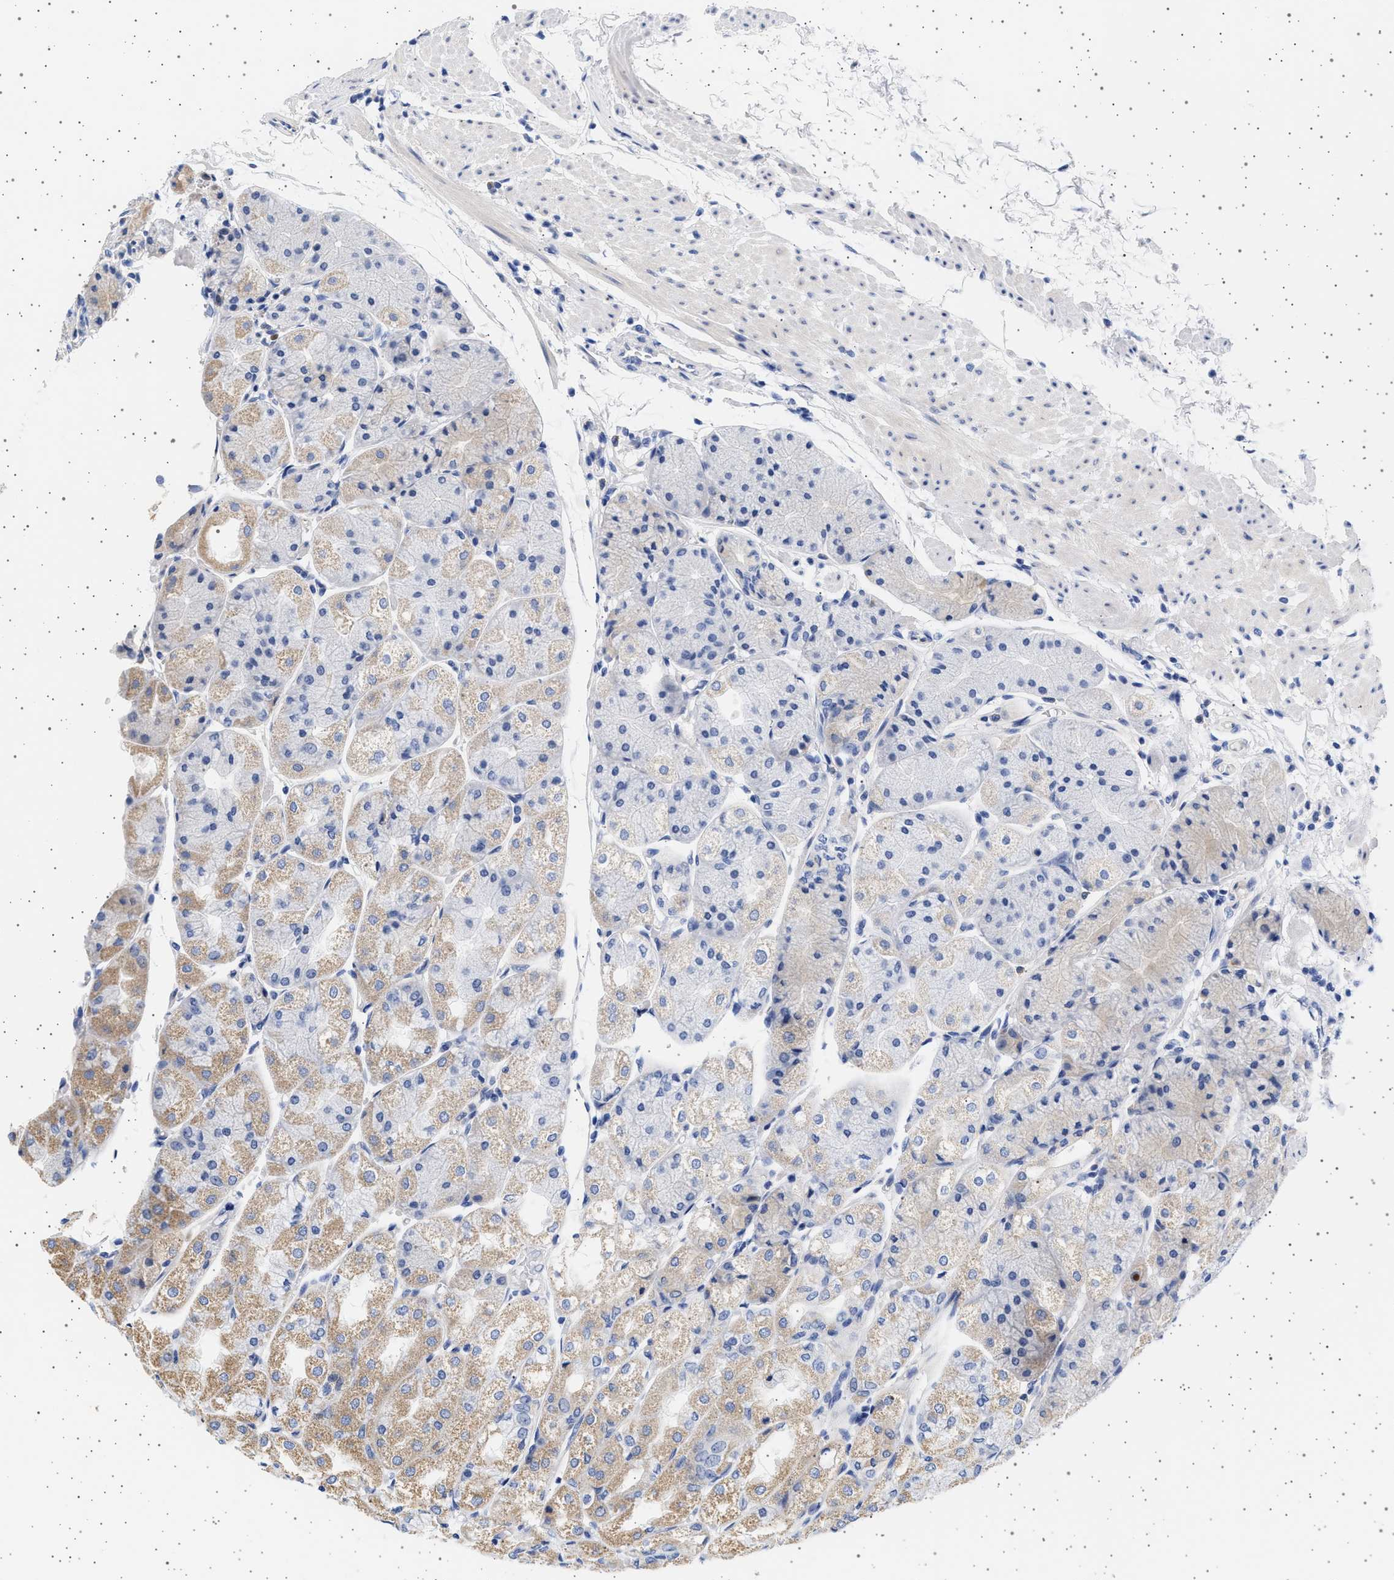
{"staining": {"intensity": "weak", "quantity": "<25%", "location": "cytoplasmic/membranous"}, "tissue": "stomach", "cell_type": "Glandular cells", "image_type": "normal", "snomed": [{"axis": "morphology", "description": "Normal tissue, NOS"}, {"axis": "topography", "description": "Stomach, upper"}], "caption": "This is a histopathology image of immunohistochemistry staining of normal stomach, which shows no expression in glandular cells. (Stains: DAB immunohistochemistry (IHC) with hematoxylin counter stain, Microscopy: brightfield microscopy at high magnification).", "gene": "TRMT10B", "patient": {"sex": "male", "age": 72}}